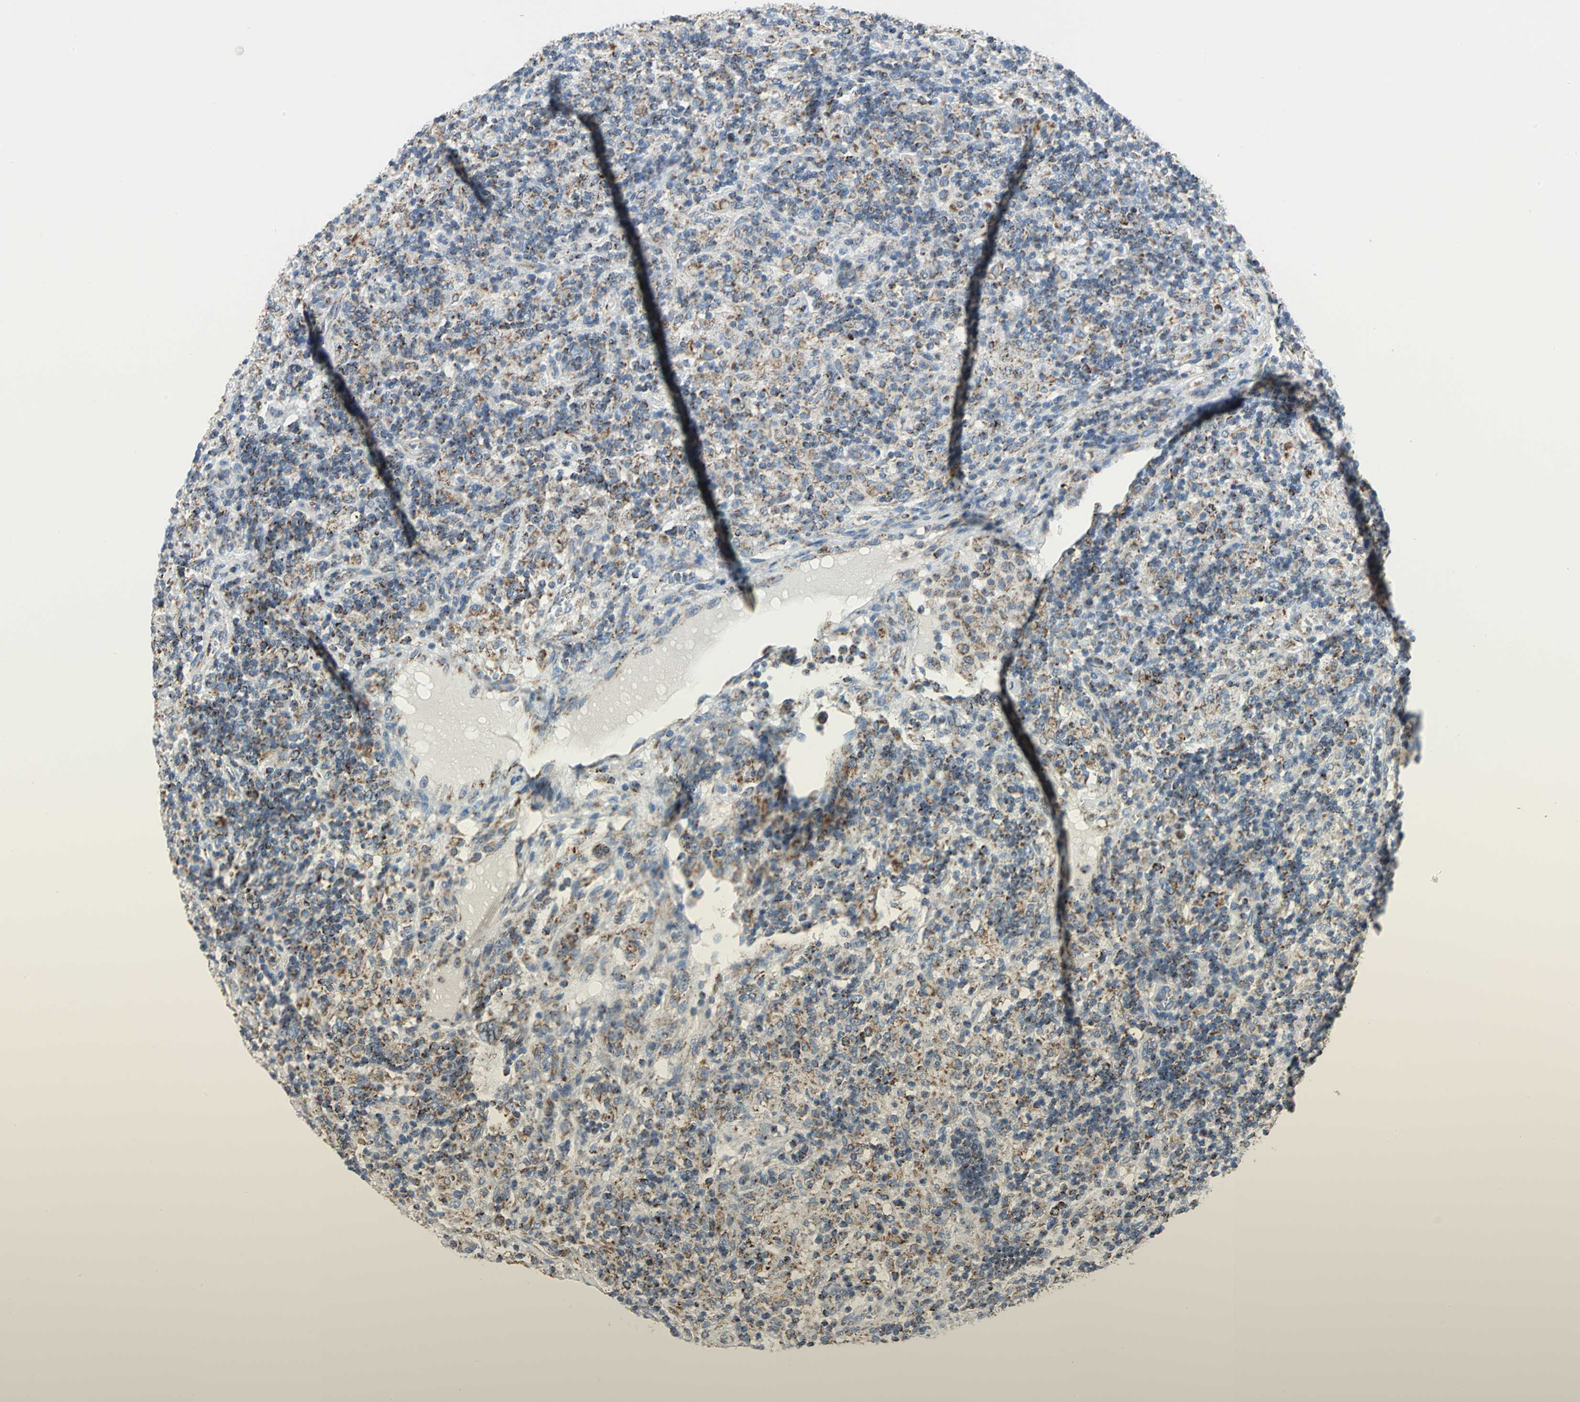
{"staining": {"intensity": "moderate", "quantity": "25%-75%", "location": "cytoplasmic/membranous"}, "tissue": "lymphoma", "cell_type": "Tumor cells", "image_type": "cancer", "snomed": [{"axis": "morphology", "description": "Hodgkin's disease, NOS"}, {"axis": "topography", "description": "Lymph node"}], "caption": "This is a photomicrograph of immunohistochemistry (IHC) staining of lymphoma, which shows moderate expression in the cytoplasmic/membranous of tumor cells.", "gene": "NTRK1", "patient": {"sex": "male", "age": 70}}